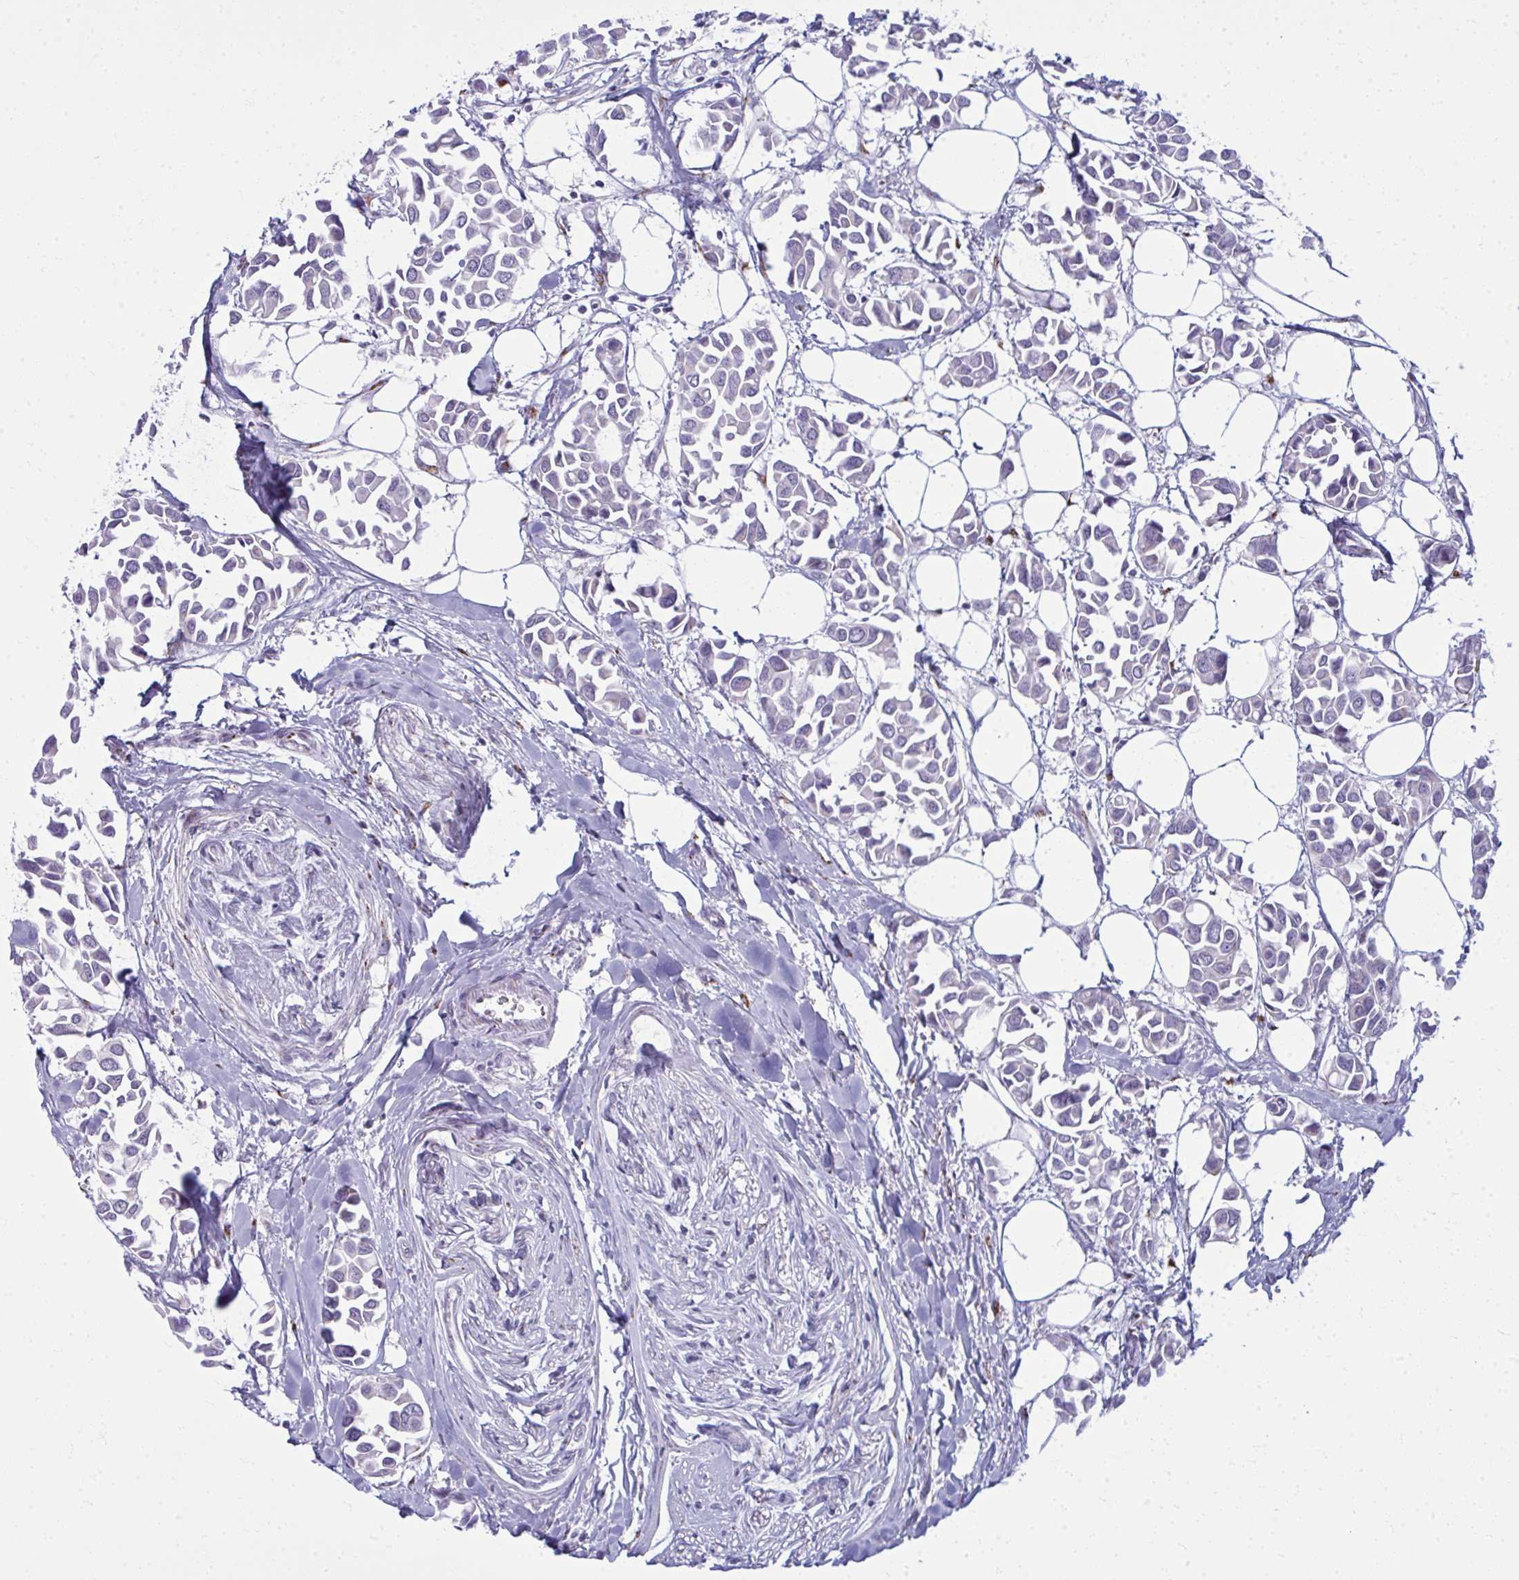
{"staining": {"intensity": "negative", "quantity": "none", "location": "none"}, "tissue": "breast cancer", "cell_type": "Tumor cells", "image_type": "cancer", "snomed": [{"axis": "morphology", "description": "Duct carcinoma"}, {"axis": "topography", "description": "Breast"}], "caption": "High magnification brightfield microscopy of breast cancer stained with DAB (3,3'-diaminobenzidine) (brown) and counterstained with hematoxylin (blue): tumor cells show no significant positivity.", "gene": "DTX4", "patient": {"sex": "female", "age": 54}}